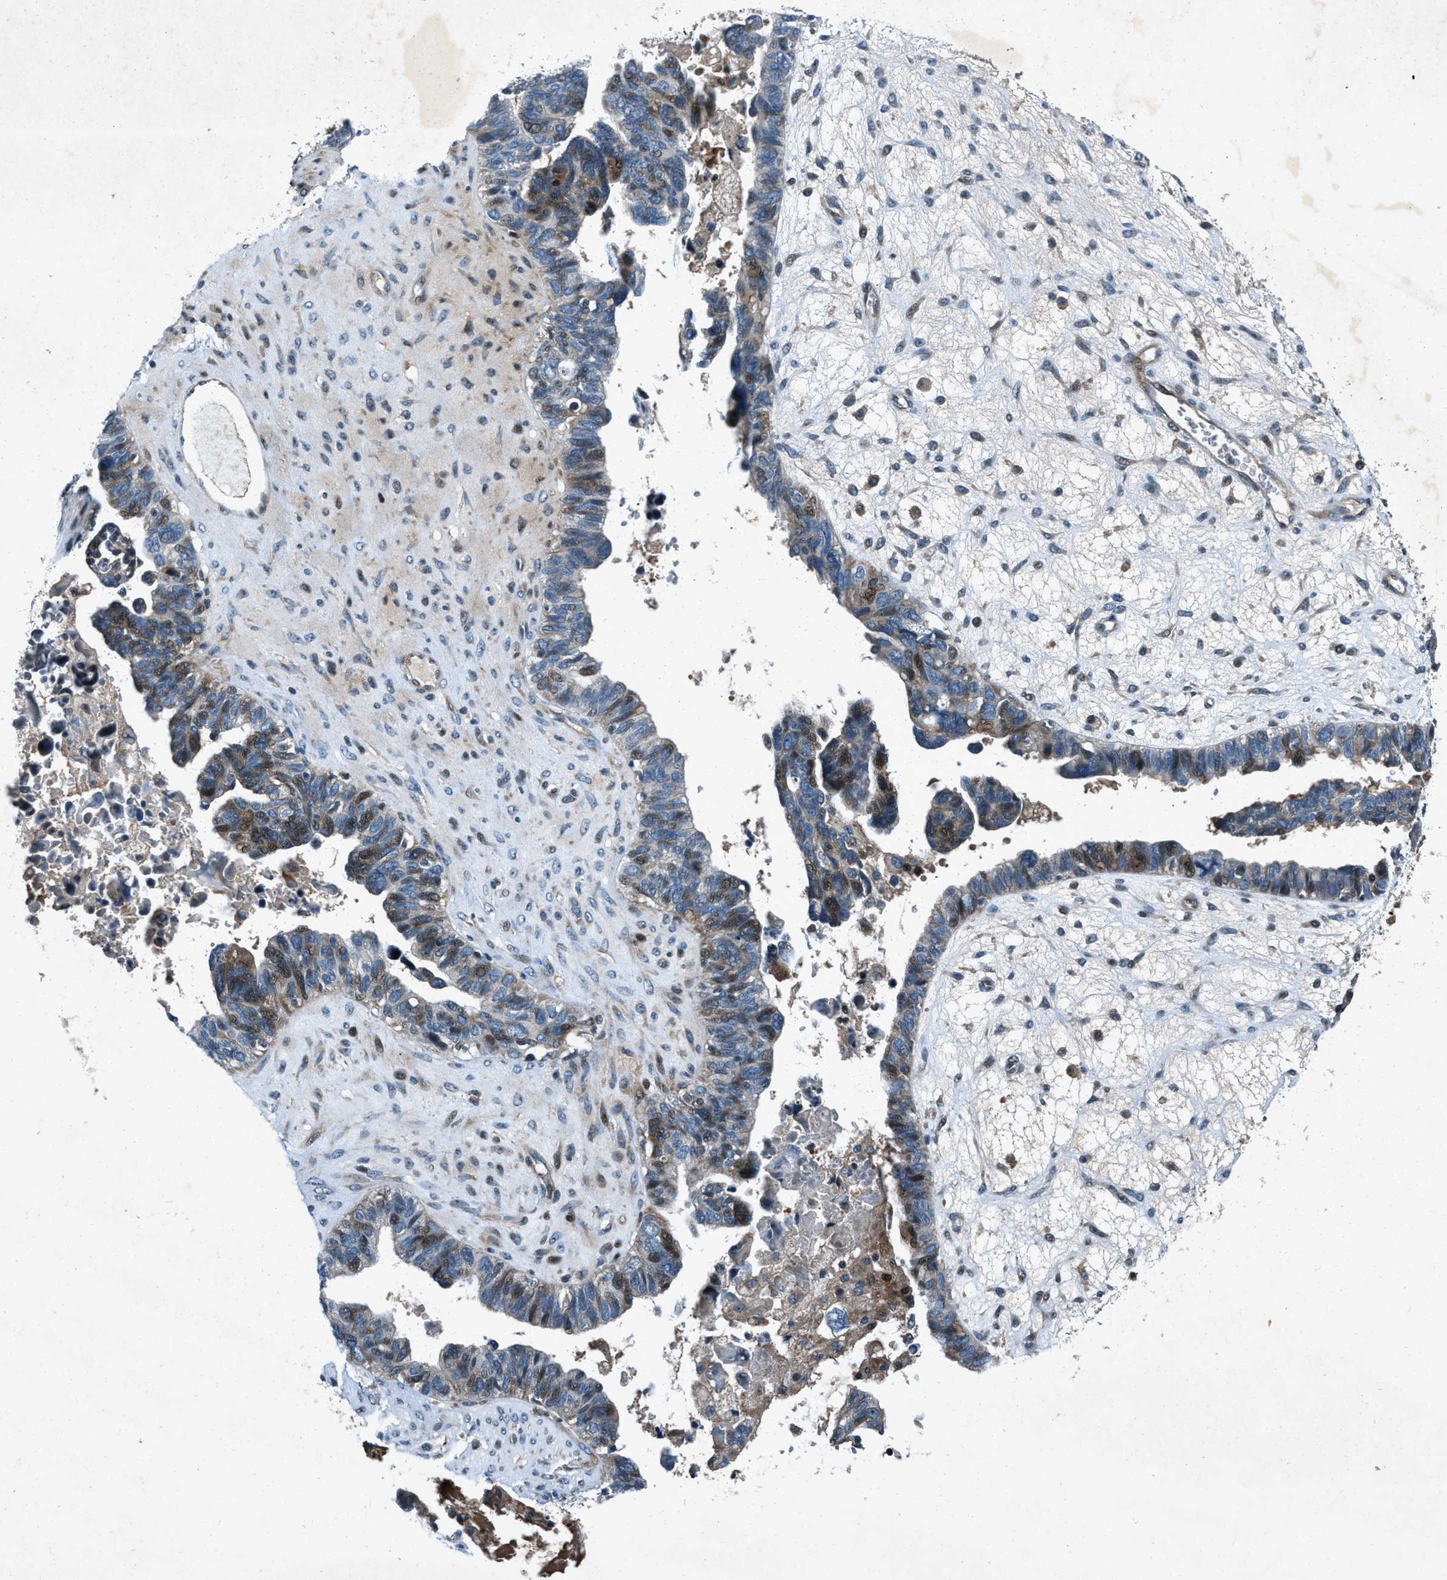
{"staining": {"intensity": "moderate", "quantity": "25%-75%", "location": "cytoplasmic/membranous,nuclear"}, "tissue": "ovarian cancer", "cell_type": "Tumor cells", "image_type": "cancer", "snomed": [{"axis": "morphology", "description": "Cystadenocarcinoma, serous, NOS"}, {"axis": "topography", "description": "Ovary"}], "caption": "Immunohistochemistry (IHC) (DAB (3,3'-diaminobenzidine)) staining of ovarian cancer (serous cystadenocarcinoma) displays moderate cytoplasmic/membranous and nuclear protein expression in about 25%-75% of tumor cells.", "gene": "CLEC2D", "patient": {"sex": "female", "age": 79}}